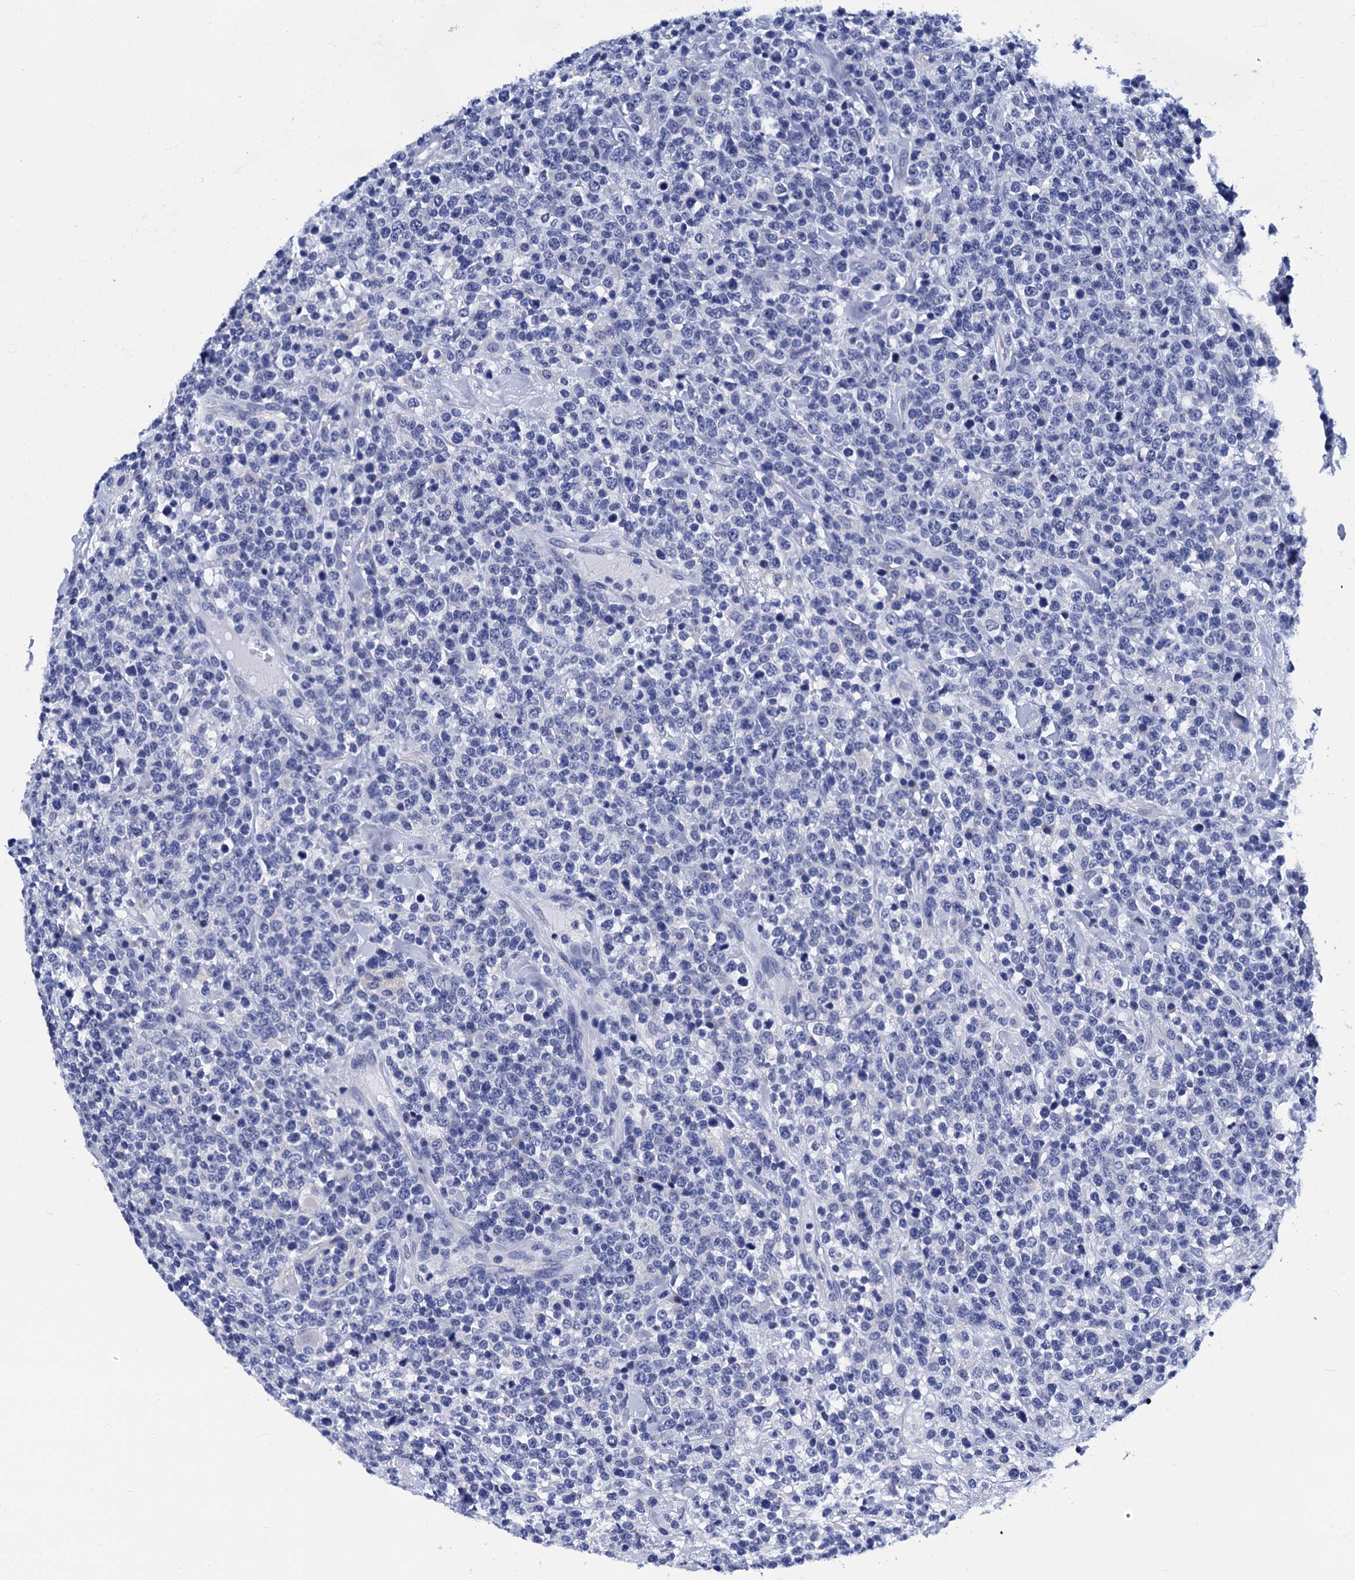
{"staining": {"intensity": "negative", "quantity": "none", "location": "none"}, "tissue": "lymphoma", "cell_type": "Tumor cells", "image_type": "cancer", "snomed": [{"axis": "morphology", "description": "Malignant lymphoma, non-Hodgkin's type, High grade"}, {"axis": "topography", "description": "Colon"}], "caption": "The image shows no significant positivity in tumor cells of lymphoma. (DAB (3,3'-diaminobenzidine) IHC visualized using brightfield microscopy, high magnification).", "gene": "MYBPC3", "patient": {"sex": "female", "age": 53}}